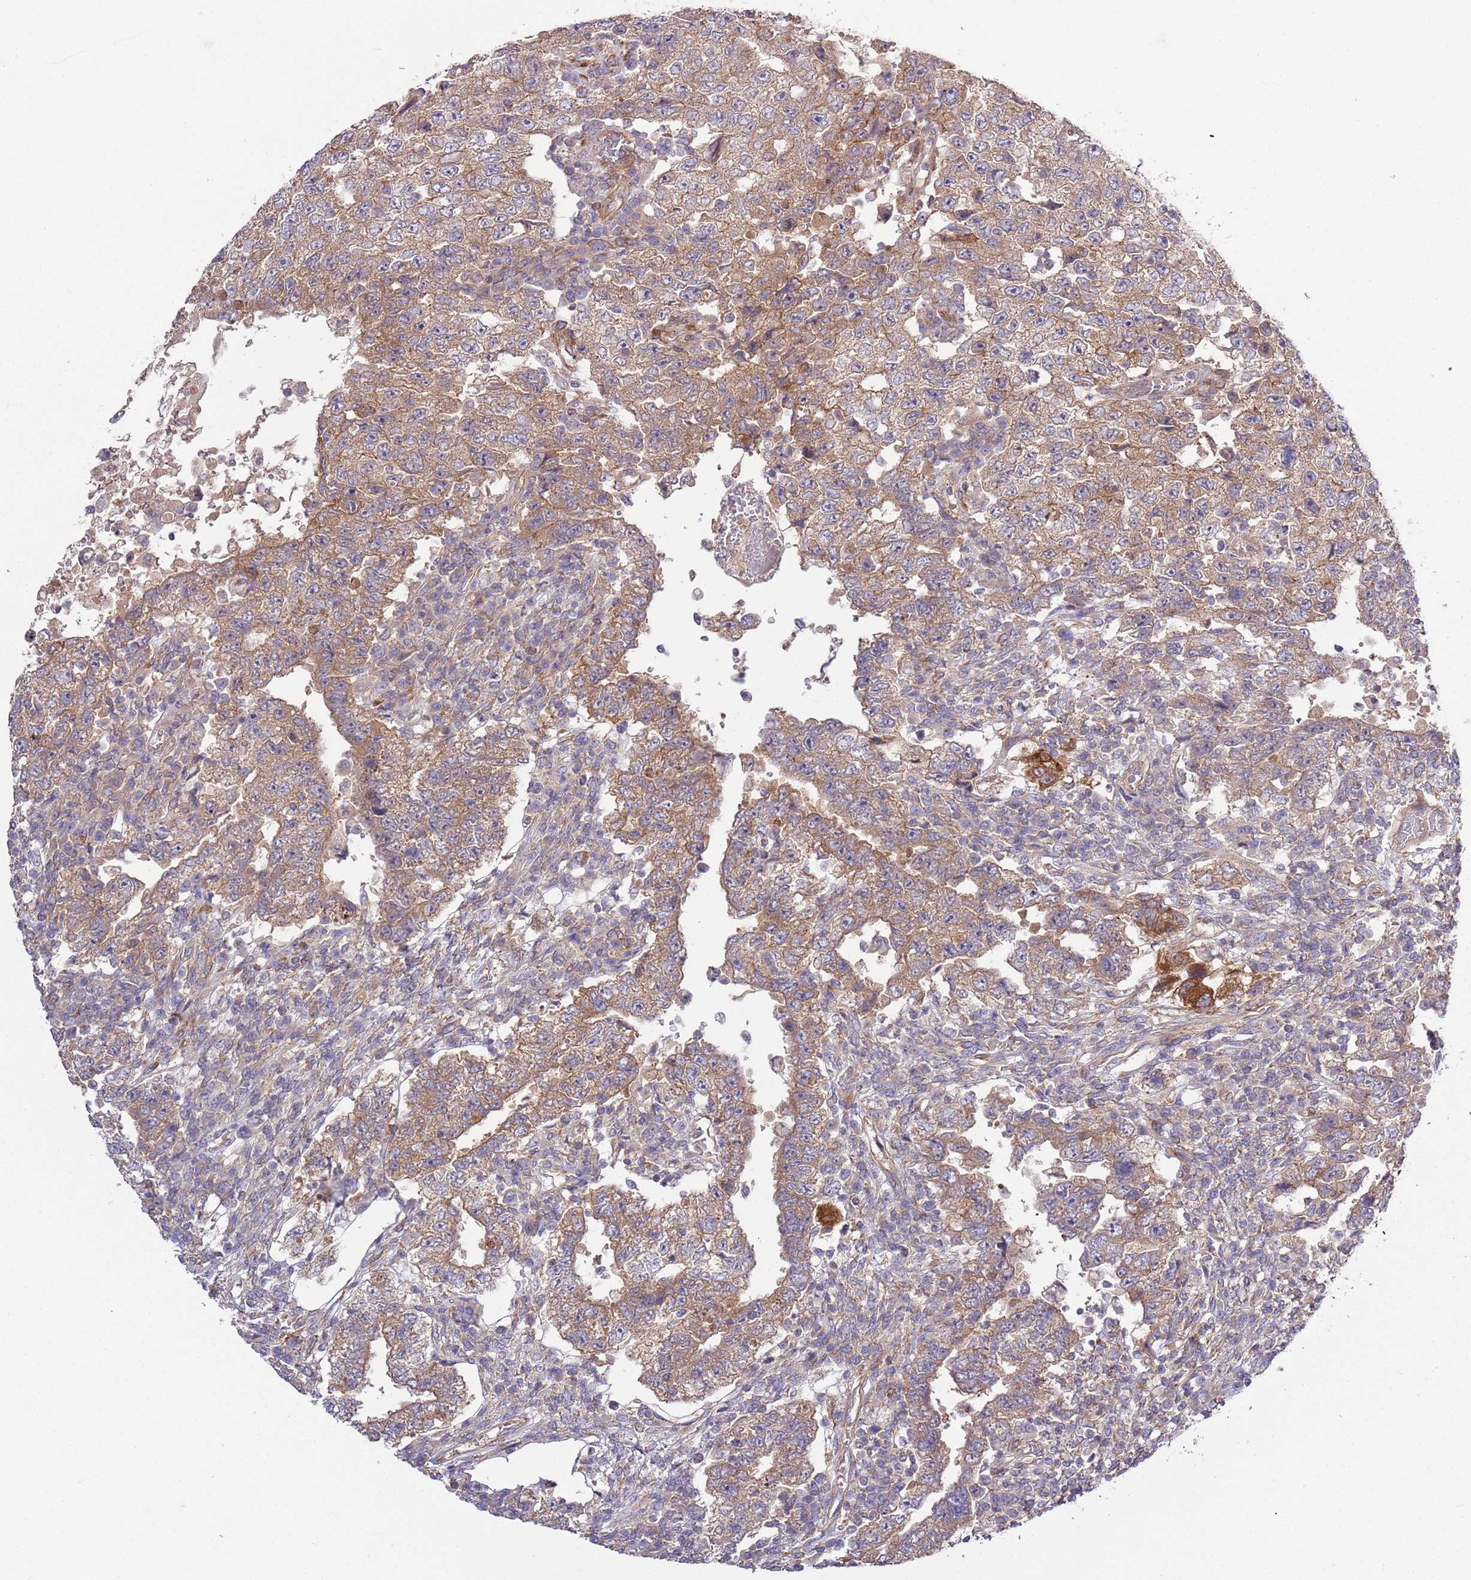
{"staining": {"intensity": "moderate", "quantity": ">75%", "location": "cytoplasmic/membranous"}, "tissue": "testis cancer", "cell_type": "Tumor cells", "image_type": "cancer", "snomed": [{"axis": "morphology", "description": "Carcinoma, Embryonal, NOS"}, {"axis": "topography", "description": "Testis"}], "caption": "Testis cancer was stained to show a protein in brown. There is medium levels of moderate cytoplasmic/membranous staining in approximately >75% of tumor cells.", "gene": "GNL1", "patient": {"sex": "male", "age": 26}}